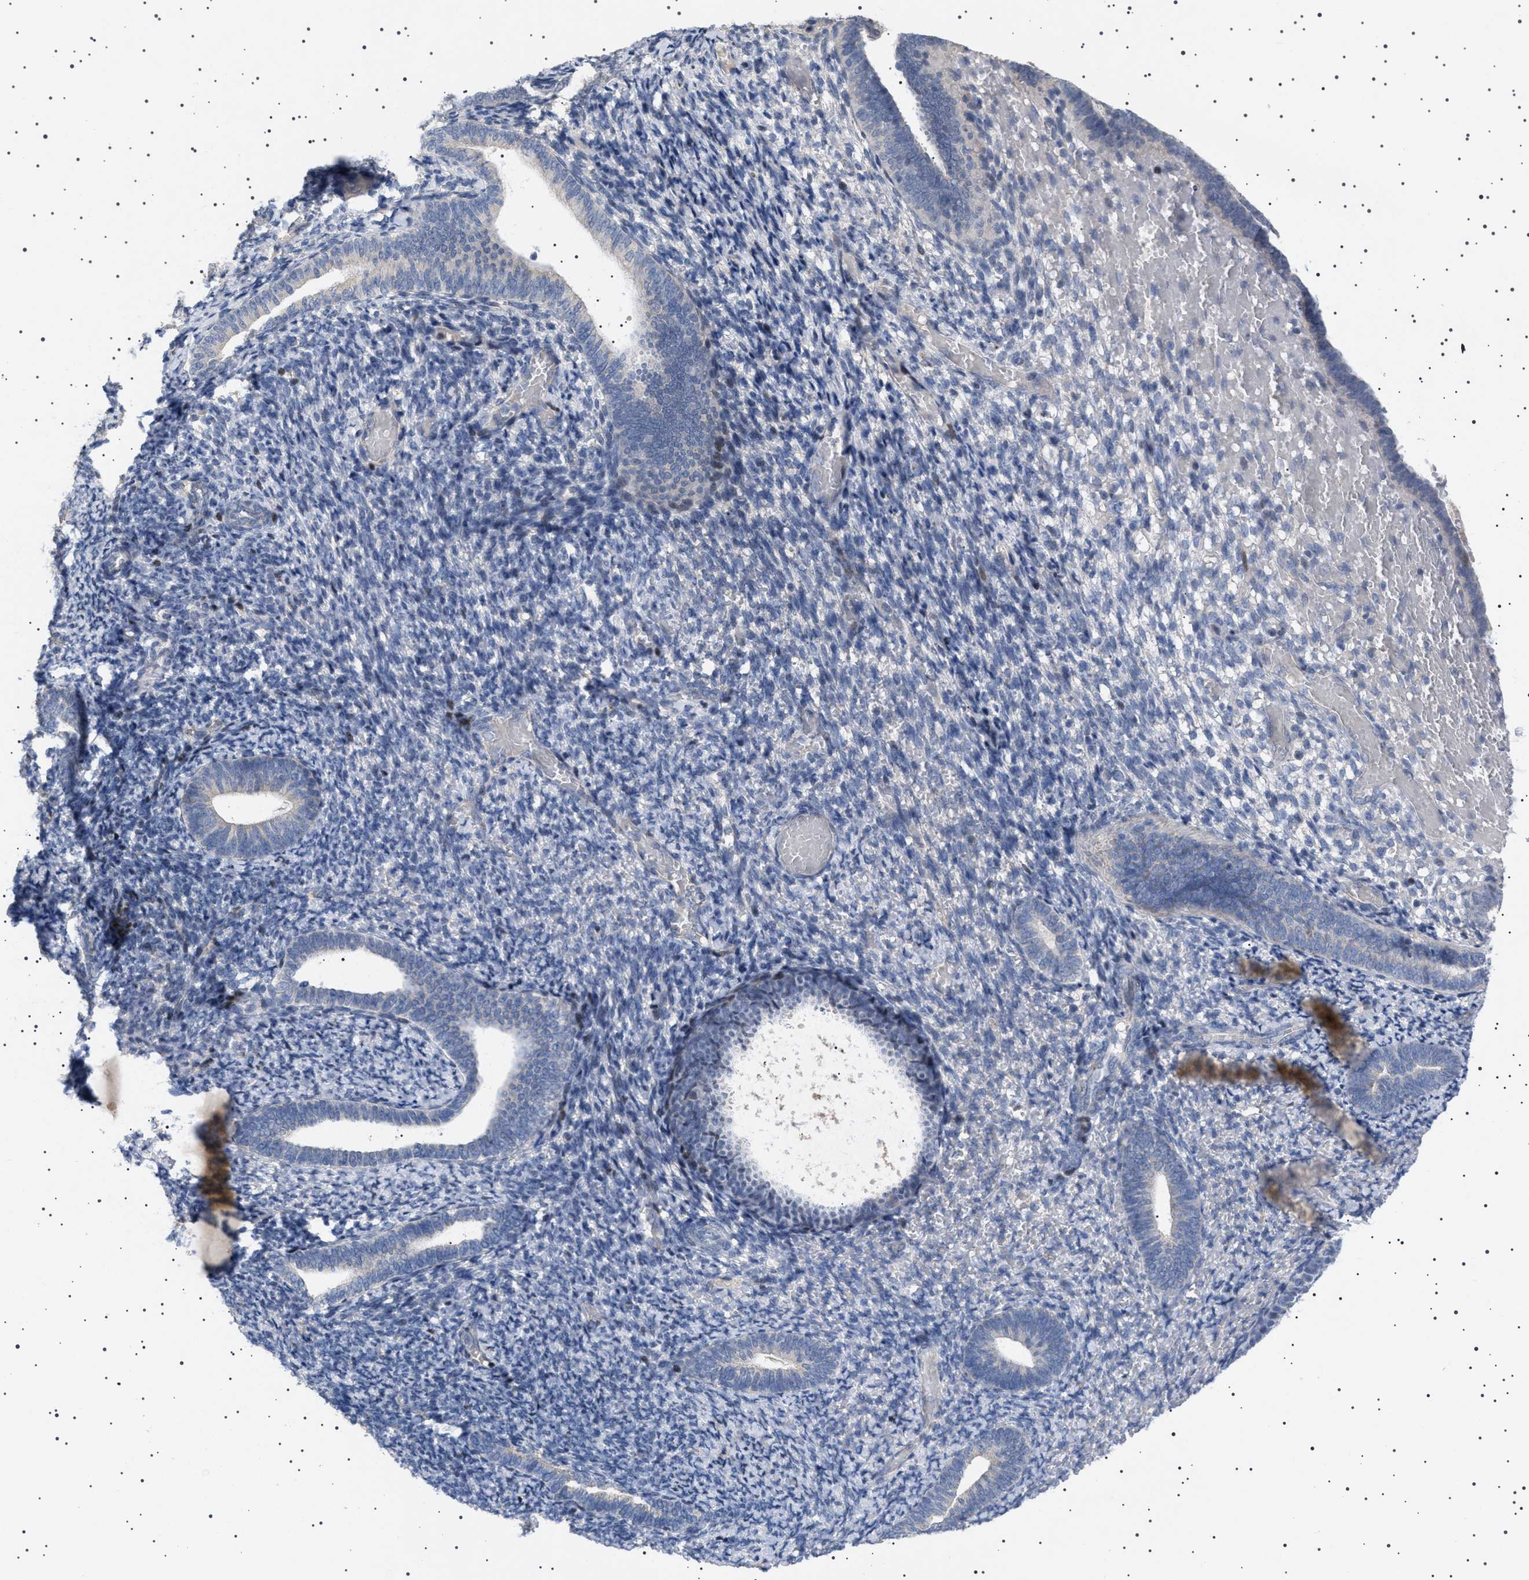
{"staining": {"intensity": "weak", "quantity": "<25%", "location": "cytoplasmic/membranous"}, "tissue": "endometrium", "cell_type": "Cells in endometrial stroma", "image_type": "normal", "snomed": [{"axis": "morphology", "description": "Normal tissue, NOS"}, {"axis": "topography", "description": "Endometrium"}], "caption": "The photomicrograph reveals no significant expression in cells in endometrial stroma of endometrium. (IHC, brightfield microscopy, high magnification).", "gene": "HTR1A", "patient": {"sex": "female", "age": 66}}